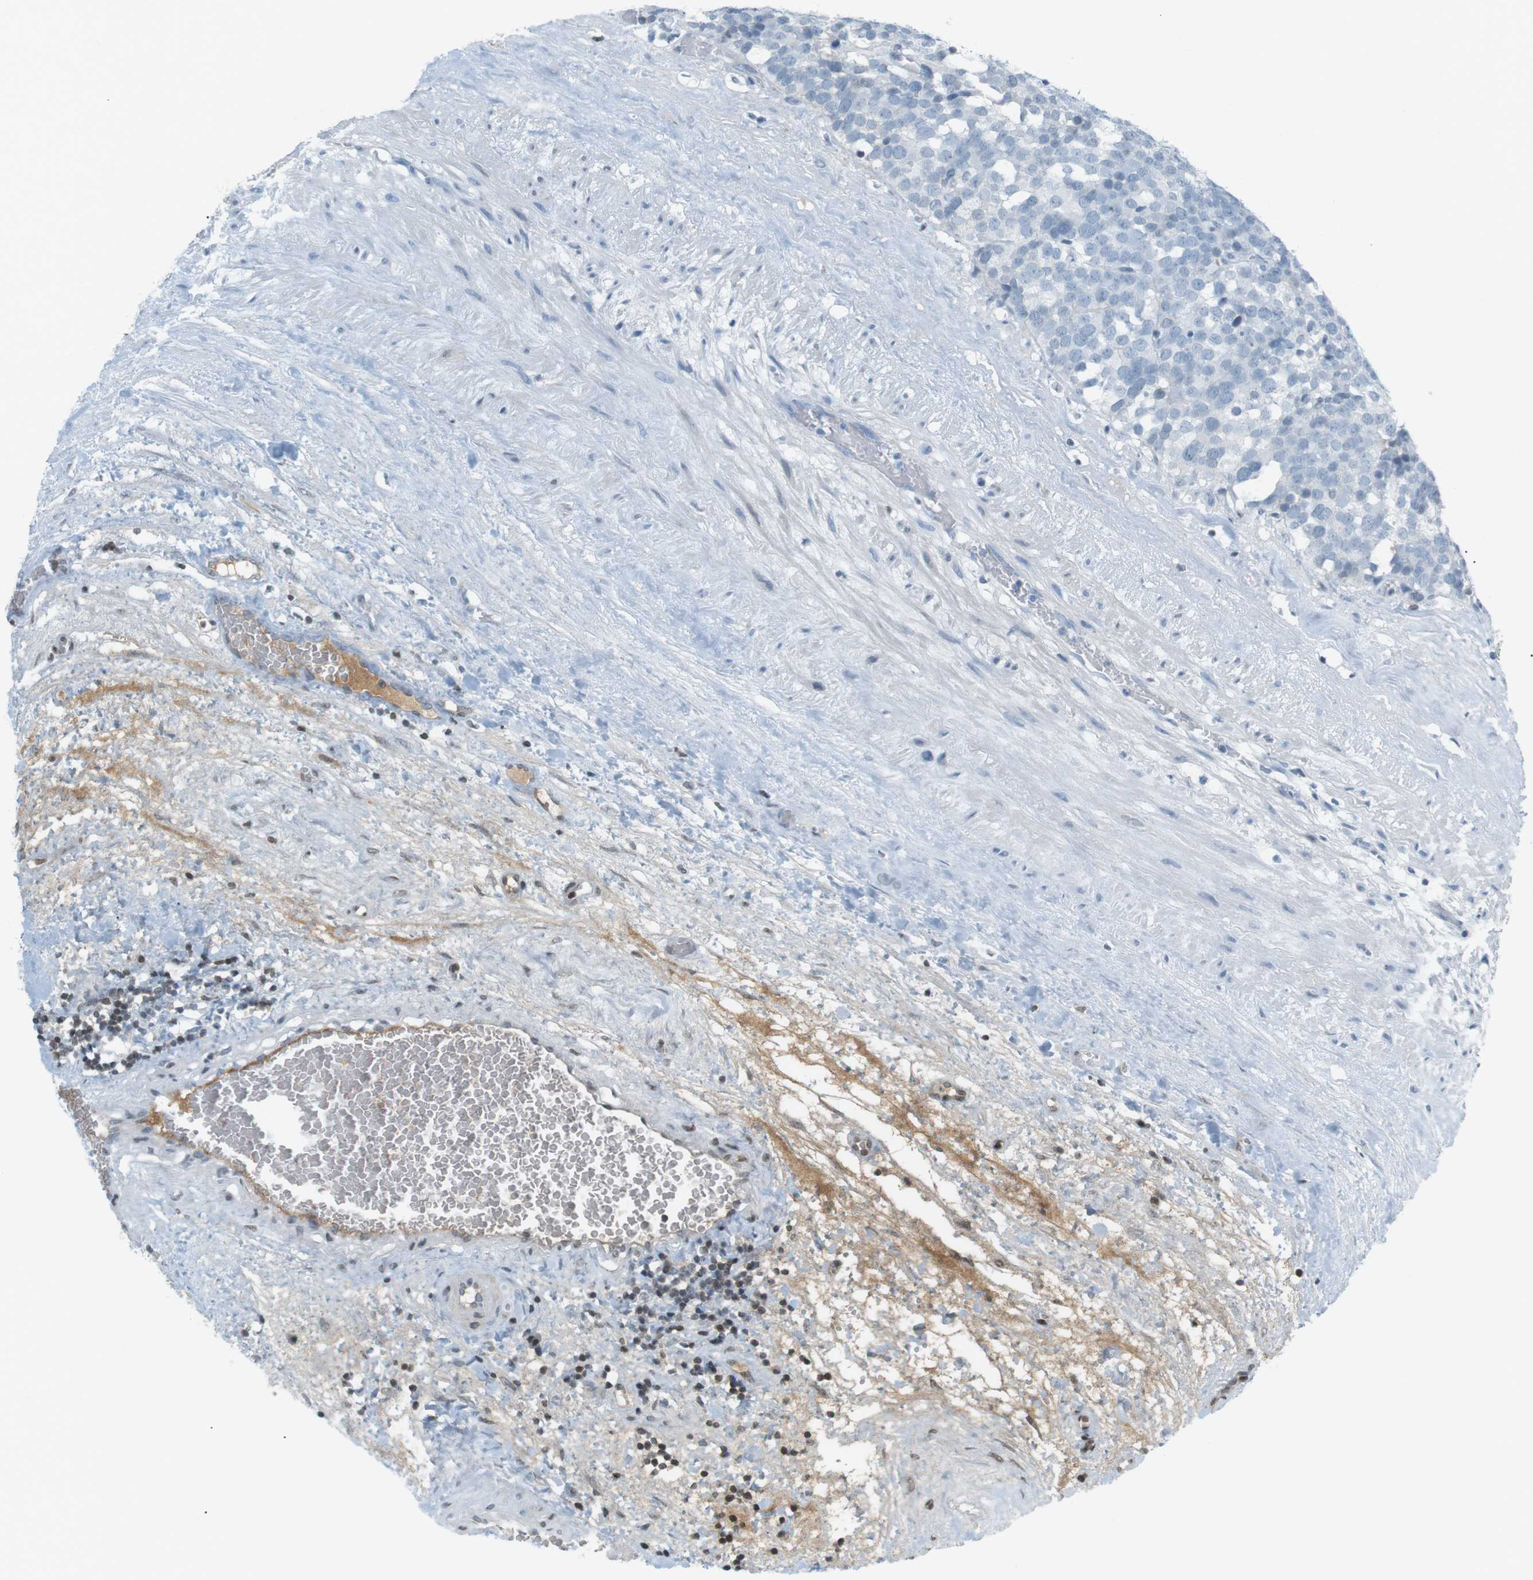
{"staining": {"intensity": "negative", "quantity": "none", "location": "none"}, "tissue": "testis cancer", "cell_type": "Tumor cells", "image_type": "cancer", "snomed": [{"axis": "morphology", "description": "Seminoma, NOS"}, {"axis": "topography", "description": "Testis"}], "caption": "Histopathology image shows no significant protein staining in tumor cells of testis cancer.", "gene": "AZGP1", "patient": {"sex": "male", "age": 71}}